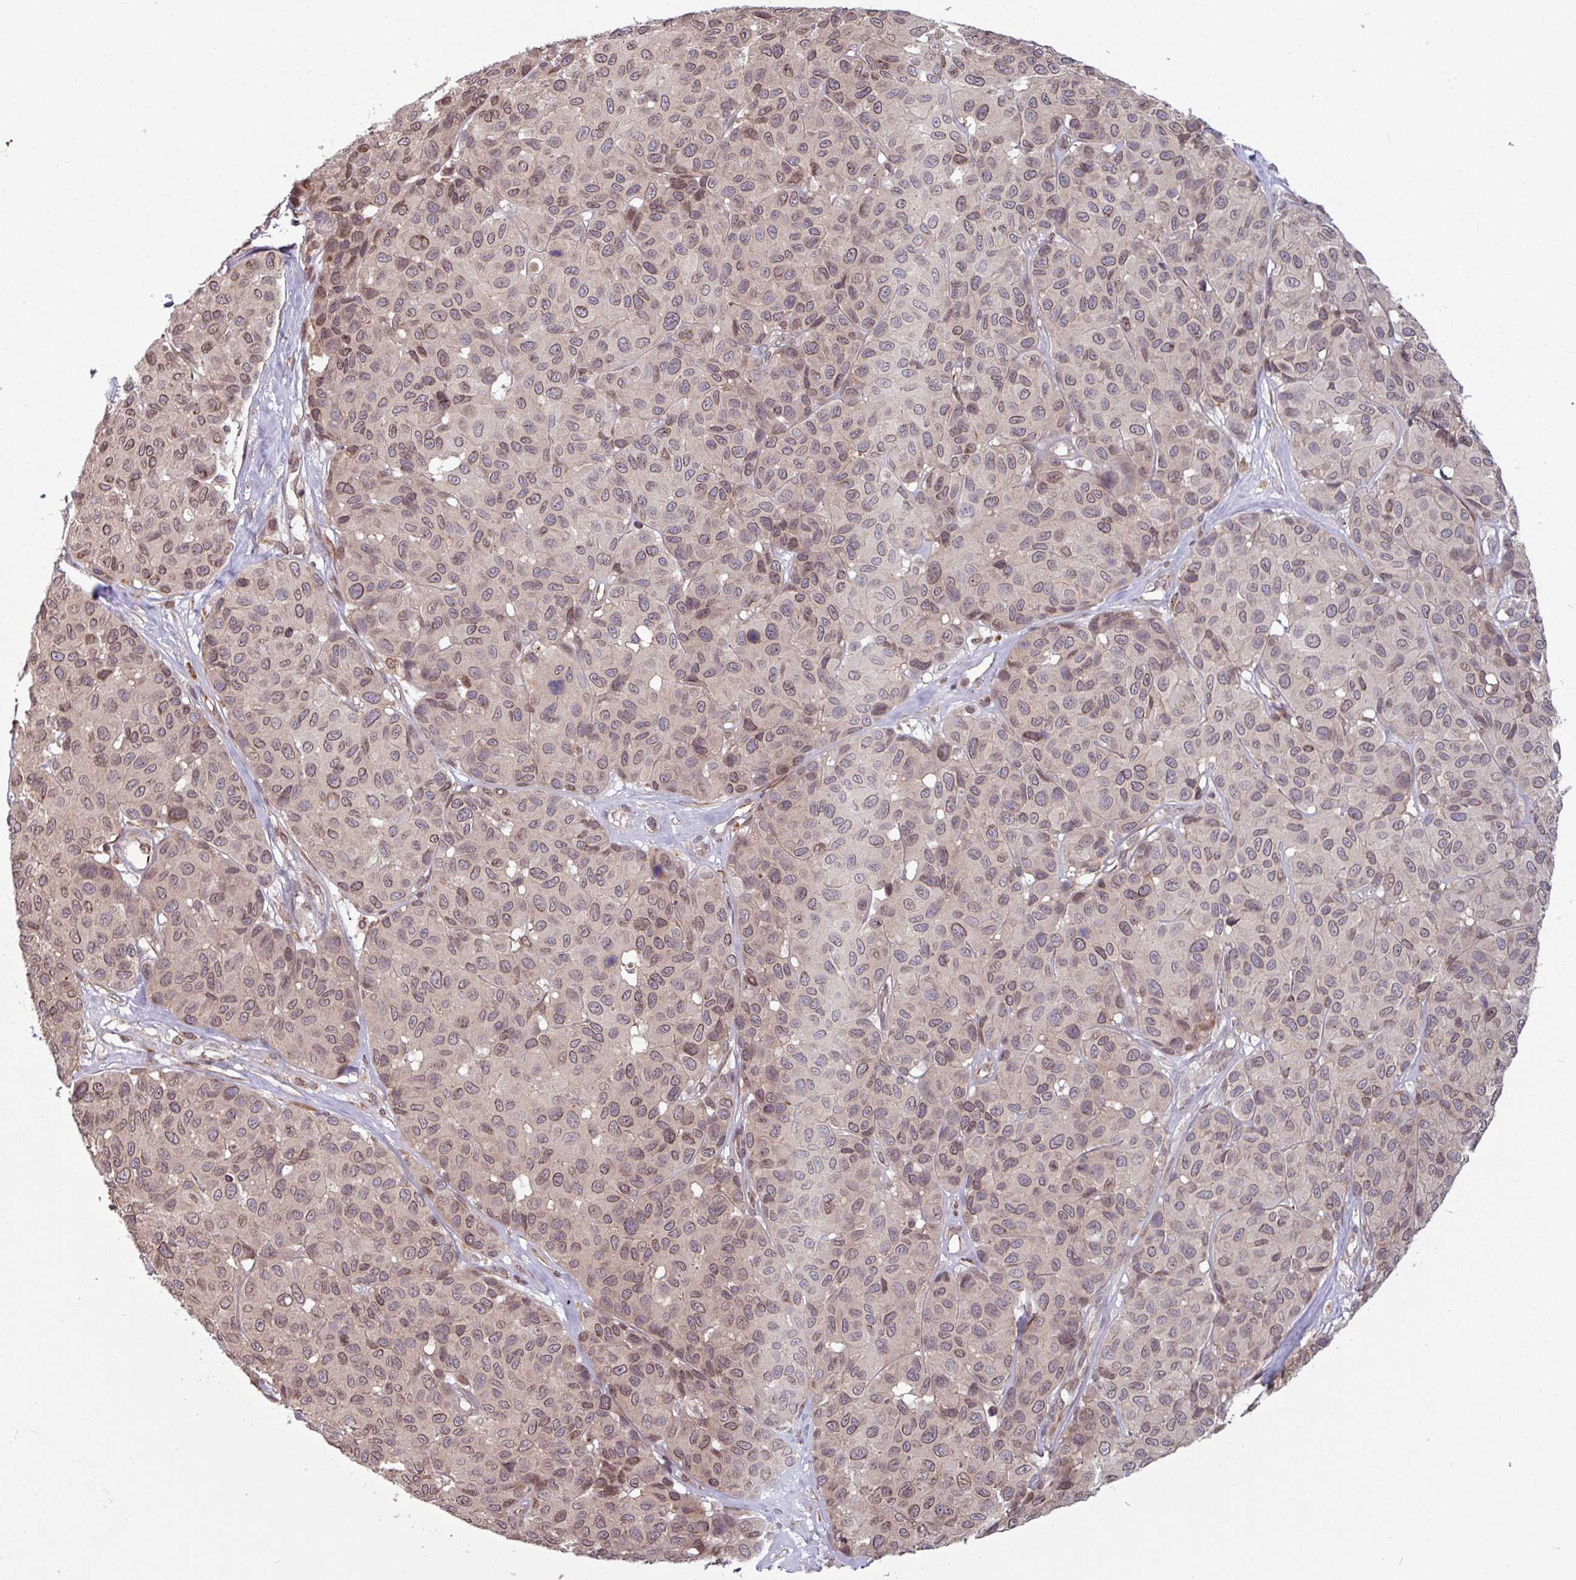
{"staining": {"intensity": "weak", "quantity": "25%-75%", "location": "cytoplasmic/membranous,nuclear"}, "tissue": "melanoma", "cell_type": "Tumor cells", "image_type": "cancer", "snomed": [{"axis": "morphology", "description": "Malignant melanoma, NOS"}, {"axis": "topography", "description": "Skin"}], "caption": "Human malignant melanoma stained with a protein marker shows weak staining in tumor cells.", "gene": "RBM4B", "patient": {"sex": "female", "age": 66}}